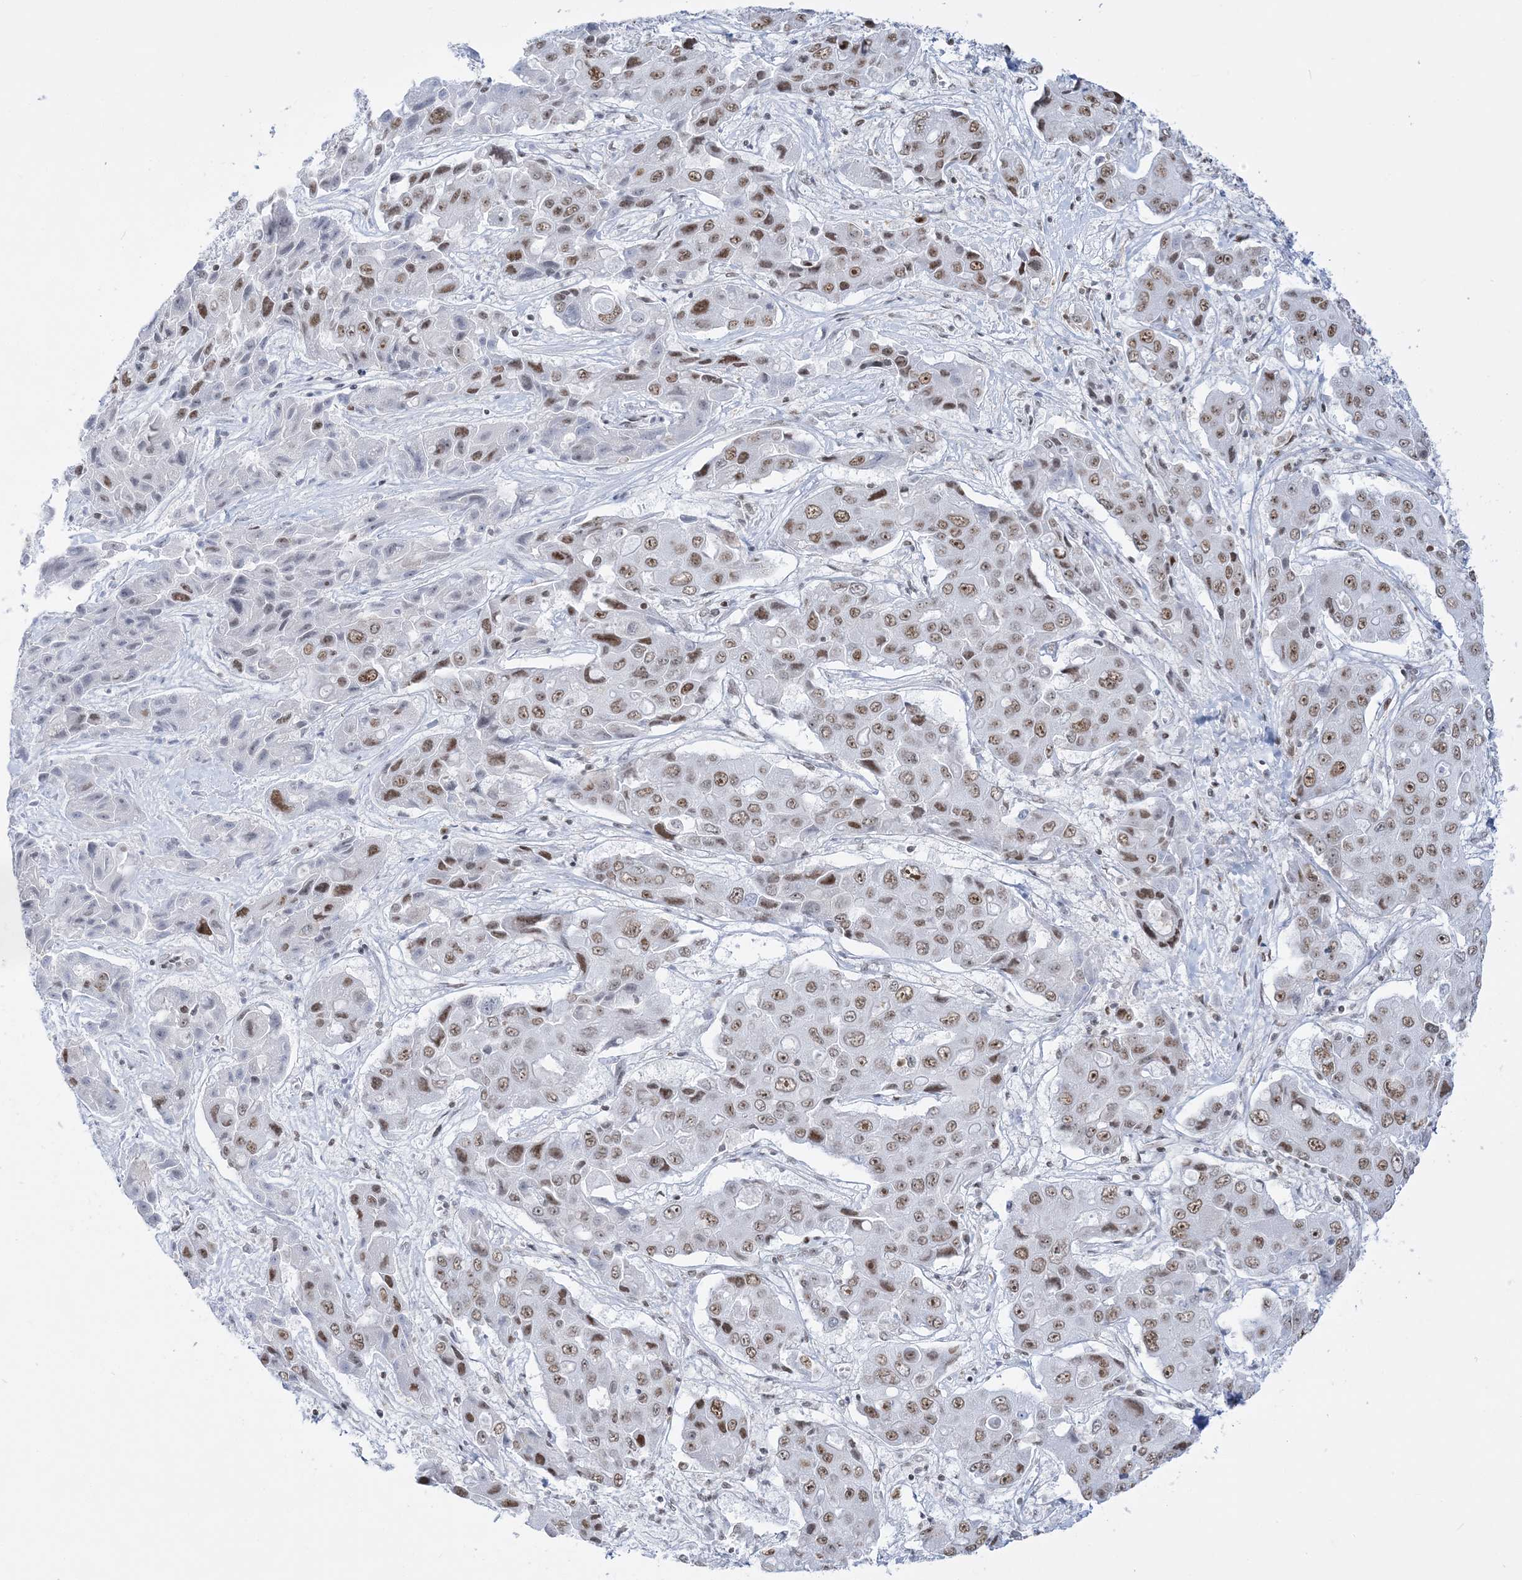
{"staining": {"intensity": "moderate", "quantity": ">75%", "location": "nuclear"}, "tissue": "liver cancer", "cell_type": "Tumor cells", "image_type": "cancer", "snomed": [{"axis": "morphology", "description": "Cholangiocarcinoma"}, {"axis": "topography", "description": "Liver"}], "caption": "Immunohistochemistry photomicrograph of neoplastic tissue: human cholangiocarcinoma (liver) stained using IHC reveals medium levels of moderate protein expression localized specifically in the nuclear of tumor cells, appearing as a nuclear brown color.", "gene": "DDX21", "patient": {"sex": "male", "age": 67}}